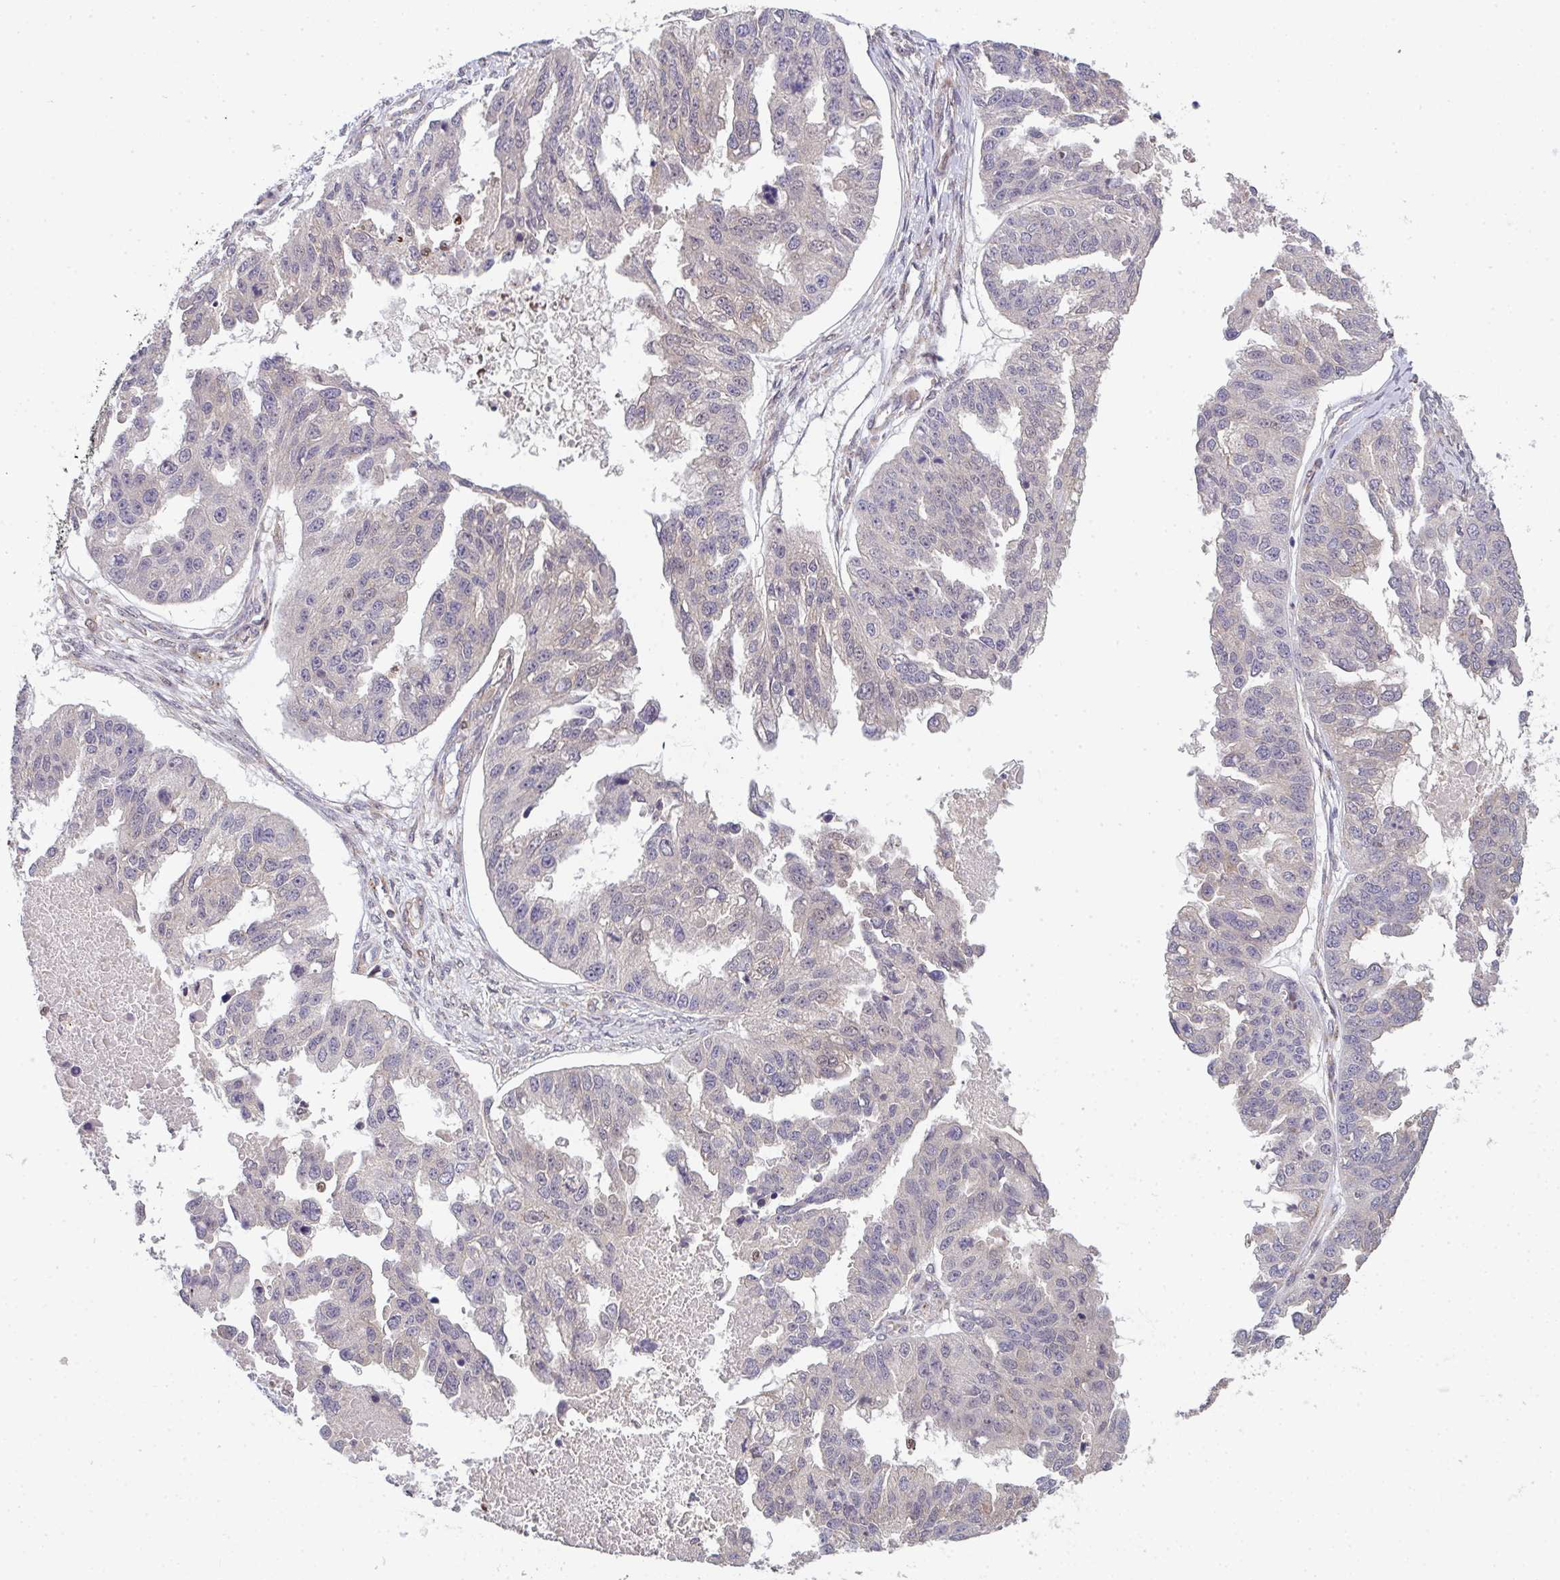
{"staining": {"intensity": "negative", "quantity": "none", "location": "none"}, "tissue": "ovarian cancer", "cell_type": "Tumor cells", "image_type": "cancer", "snomed": [{"axis": "morphology", "description": "Cystadenocarcinoma, serous, NOS"}, {"axis": "topography", "description": "Ovary"}], "caption": "Histopathology image shows no significant protein staining in tumor cells of ovarian cancer (serous cystadenocarcinoma).", "gene": "SIMC1", "patient": {"sex": "female", "age": 58}}